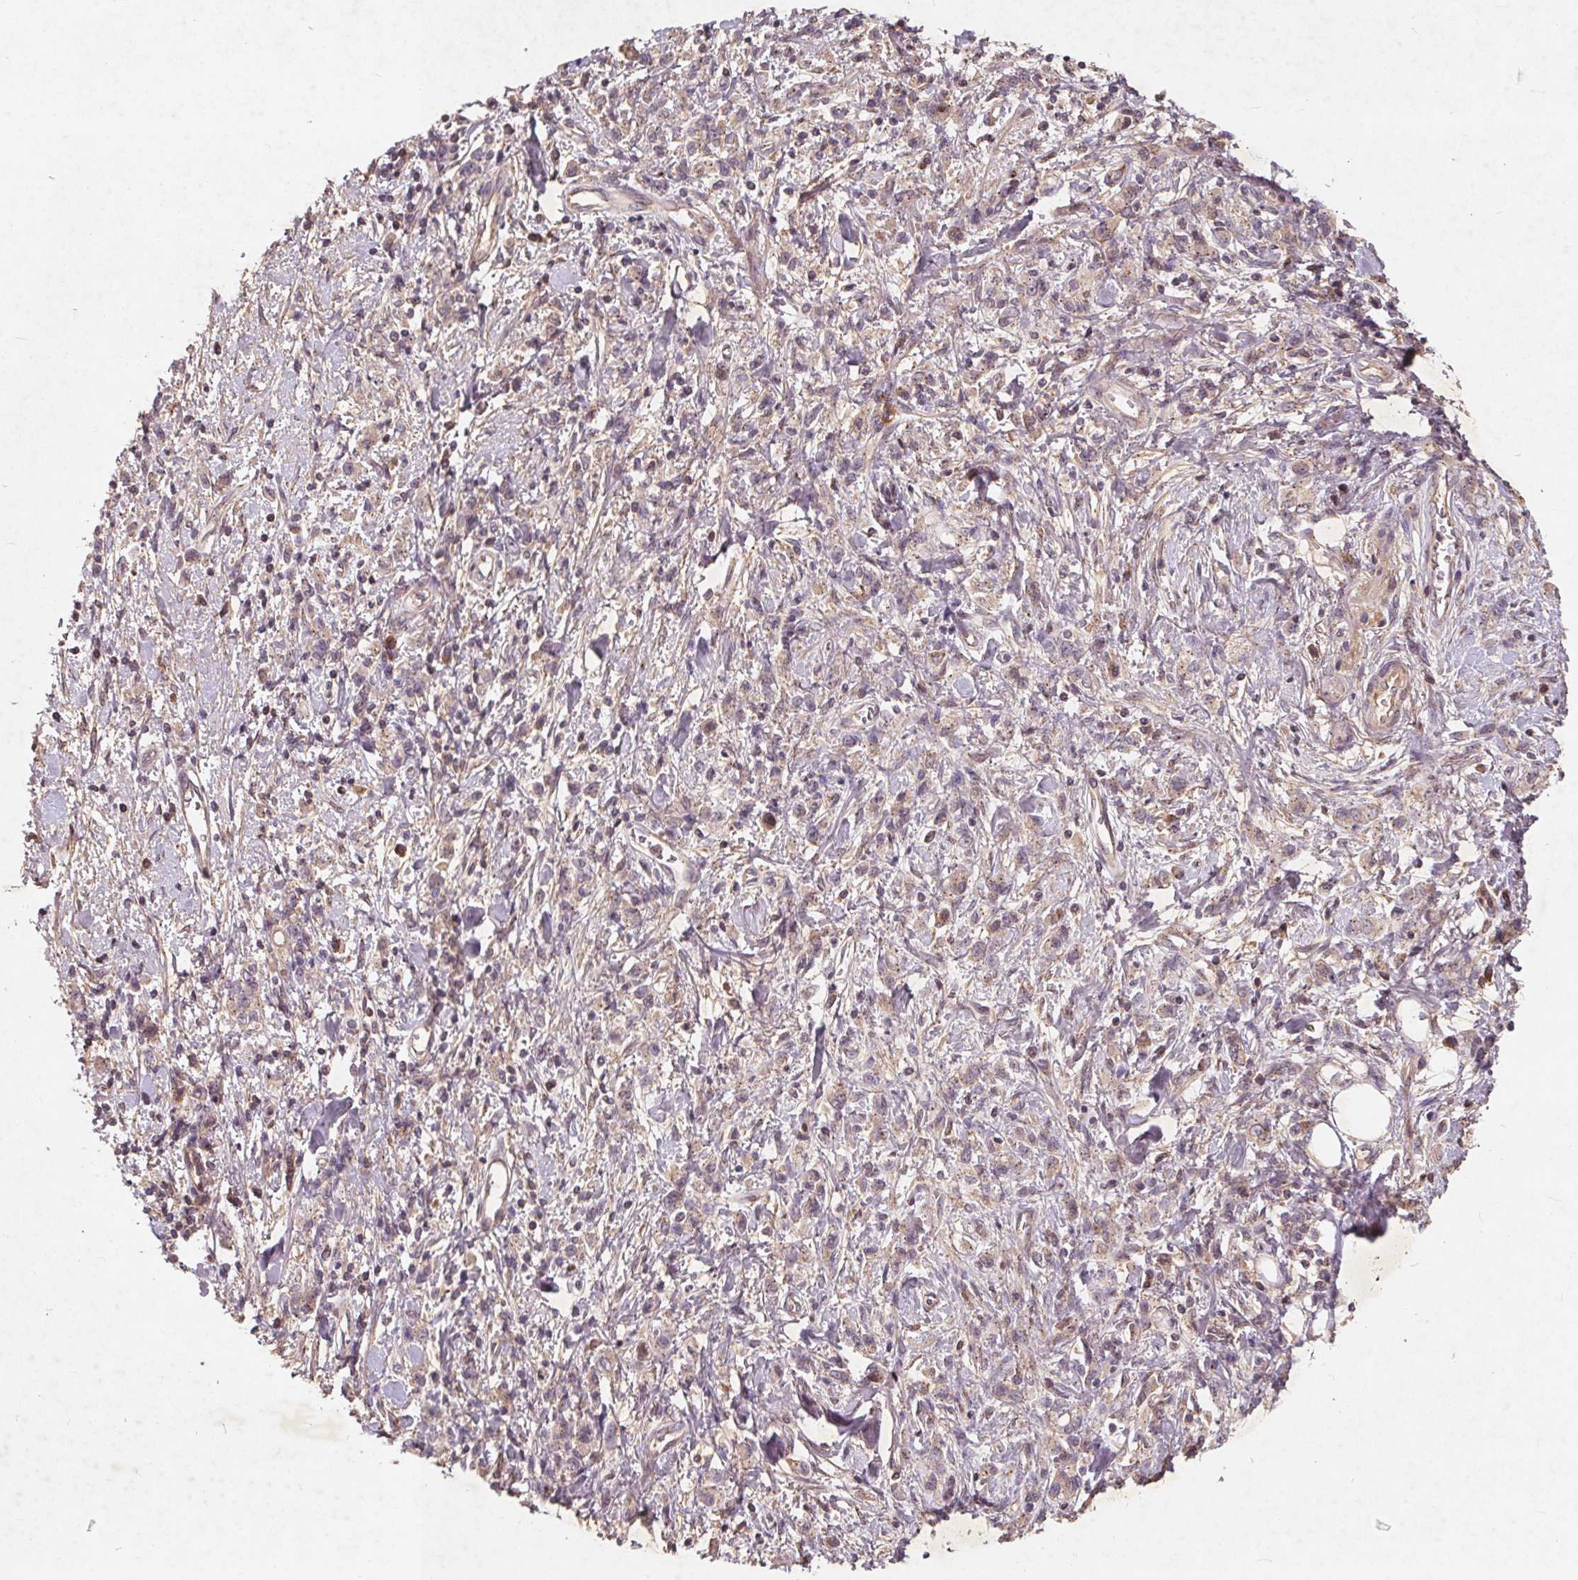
{"staining": {"intensity": "negative", "quantity": "none", "location": "none"}, "tissue": "stomach cancer", "cell_type": "Tumor cells", "image_type": "cancer", "snomed": [{"axis": "morphology", "description": "Adenocarcinoma, NOS"}, {"axis": "topography", "description": "Stomach"}], "caption": "Immunohistochemistry histopathology image of neoplastic tissue: human stomach adenocarcinoma stained with DAB displays no significant protein staining in tumor cells.", "gene": "CSNK1G2", "patient": {"sex": "male", "age": 77}}